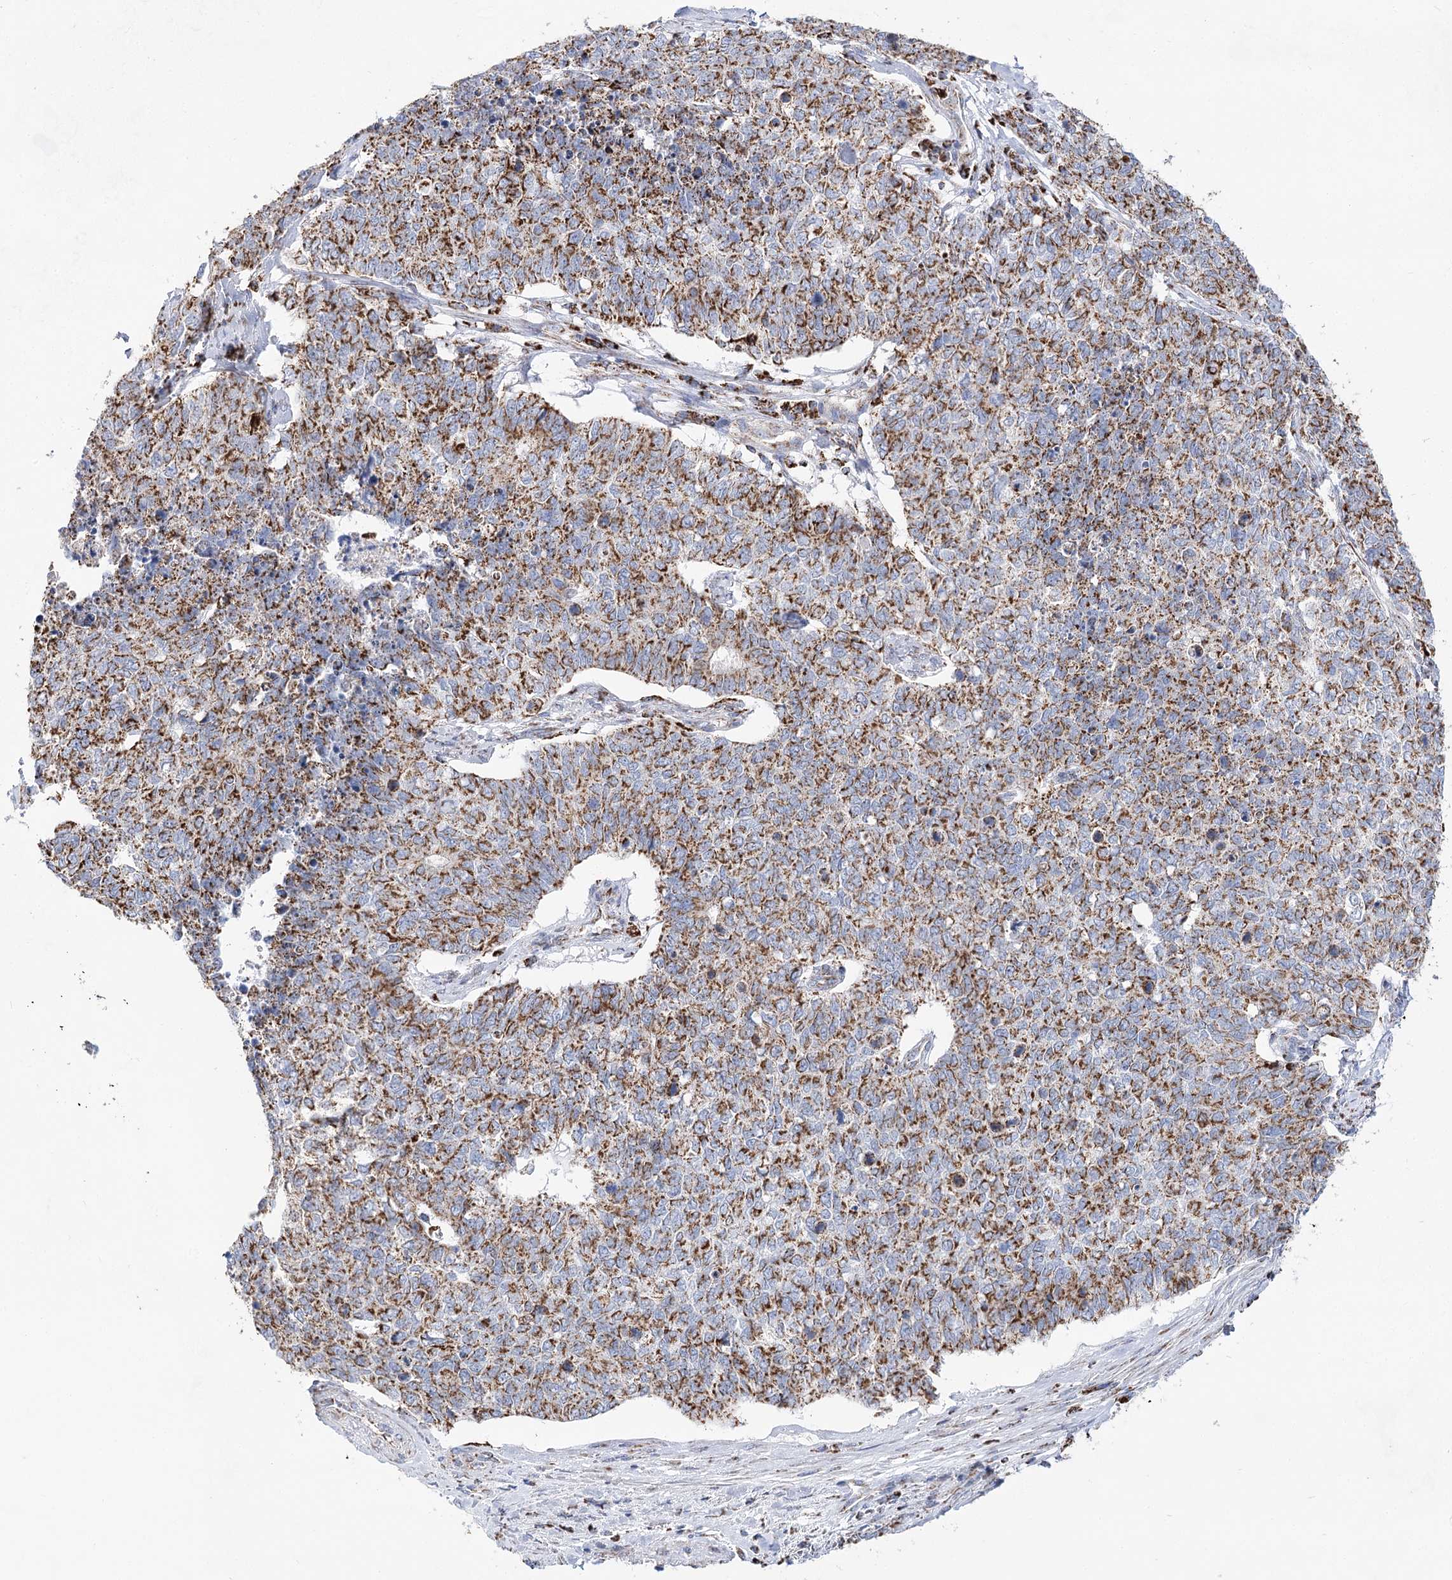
{"staining": {"intensity": "moderate", "quantity": ">75%", "location": "cytoplasmic/membranous"}, "tissue": "cervical cancer", "cell_type": "Tumor cells", "image_type": "cancer", "snomed": [{"axis": "morphology", "description": "Squamous cell carcinoma, NOS"}, {"axis": "topography", "description": "Cervix"}], "caption": "A brown stain highlights moderate cytoplasmic/membranous positivity of a protein in human cervical cancer tumor cells.", "gene": "NADK2", "patient": {"sex": "female", "age": 63}}